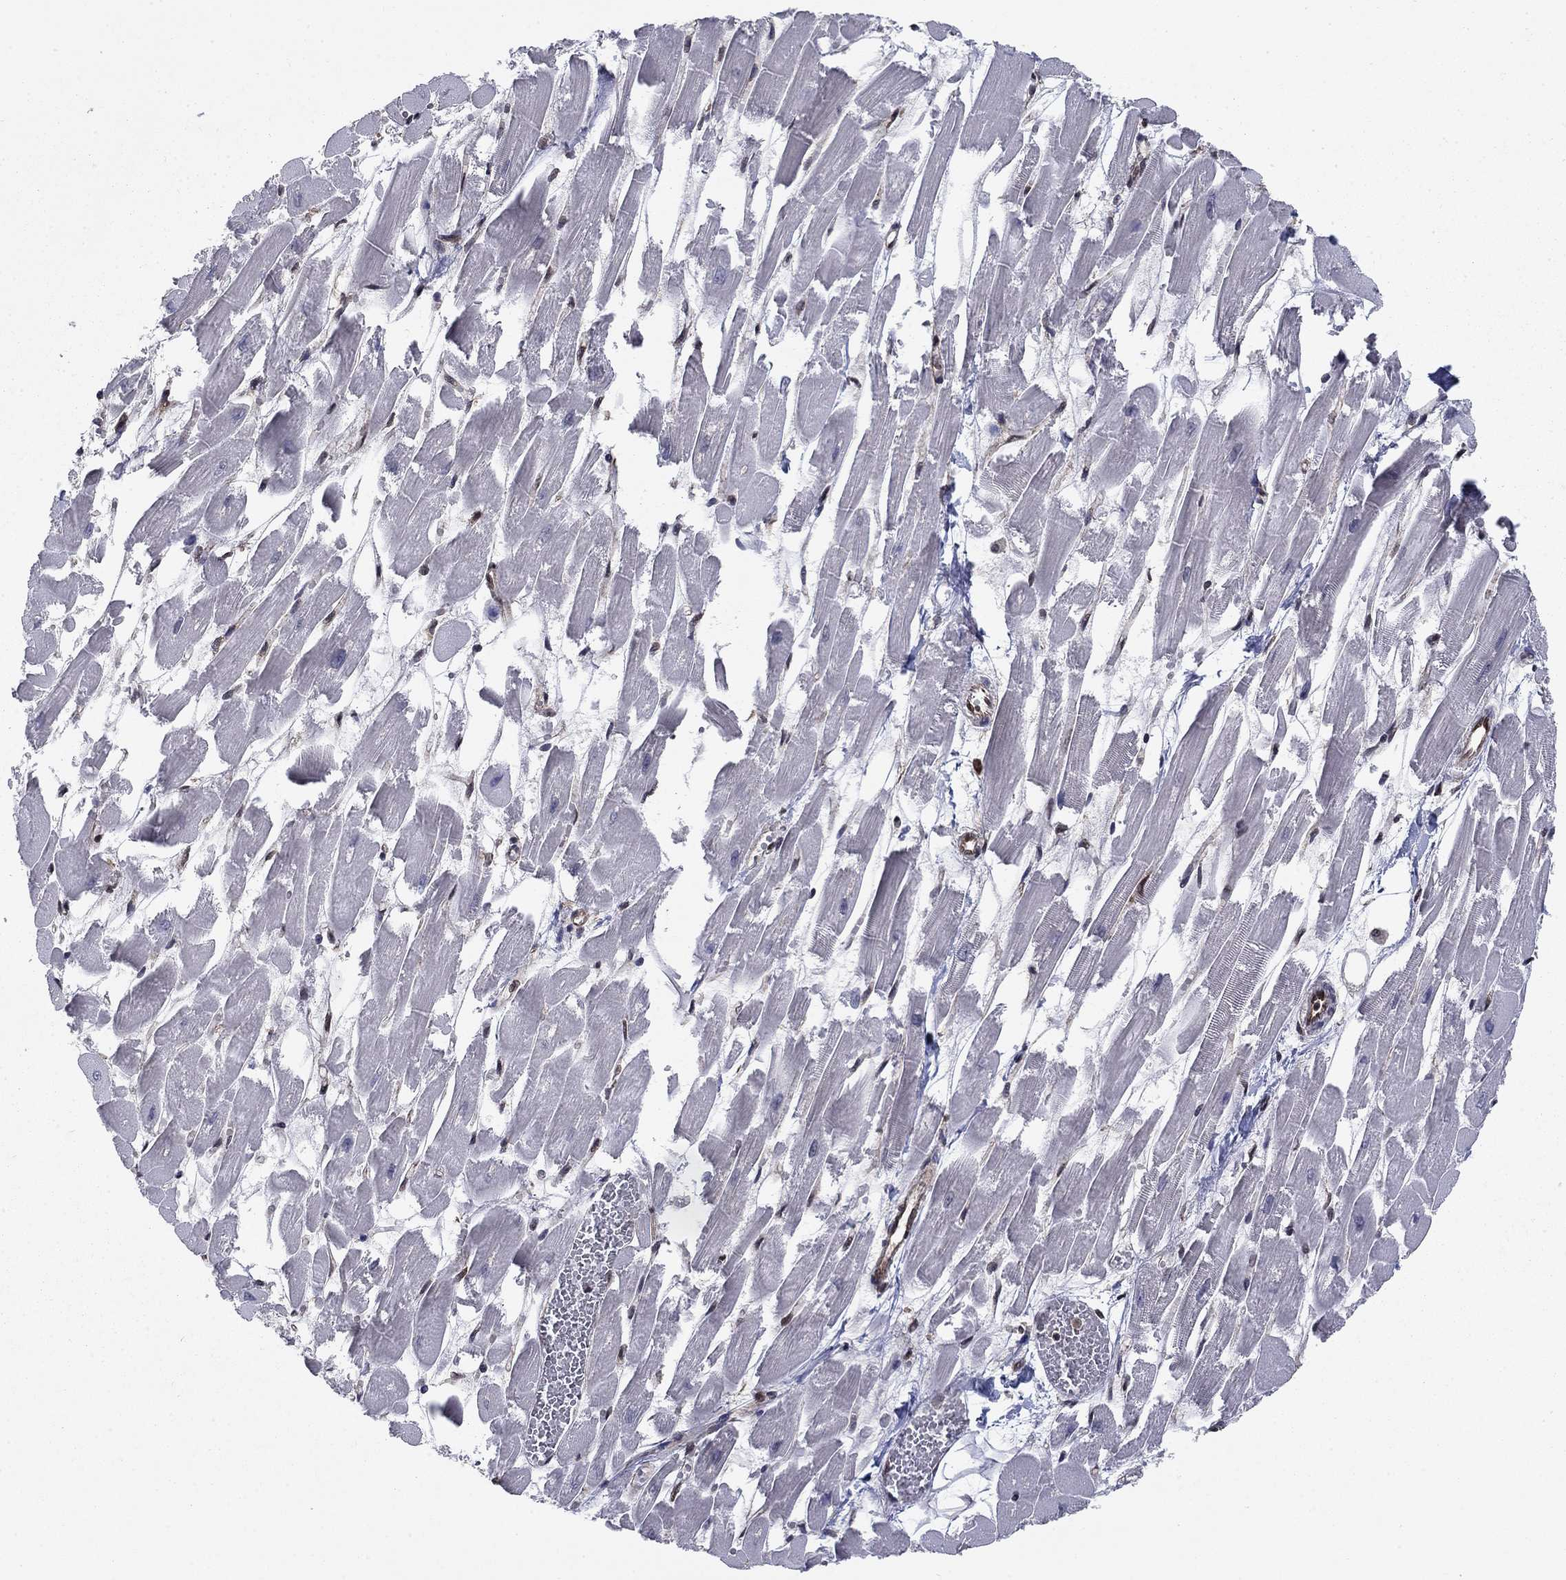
{"staining": {"intensity": "negative", "quantity": "none", "location": "none"}, "tissue": "heart muscle", "cell_type": "Cardiomyocytes", "image_type": "normal", "snomed": [{"axis": "morphology", "description": "Normal tissue, NOS"}, {"axis": "topography", "description": "Heart"}], "caption": "Immunohistochemistry micrograph of normal heart muscle stained for a protein (brown), which shows no expression in cardiomyocytes.", "gene": "DNAJA1", "patient": {"sex": "female", "age": 52}}